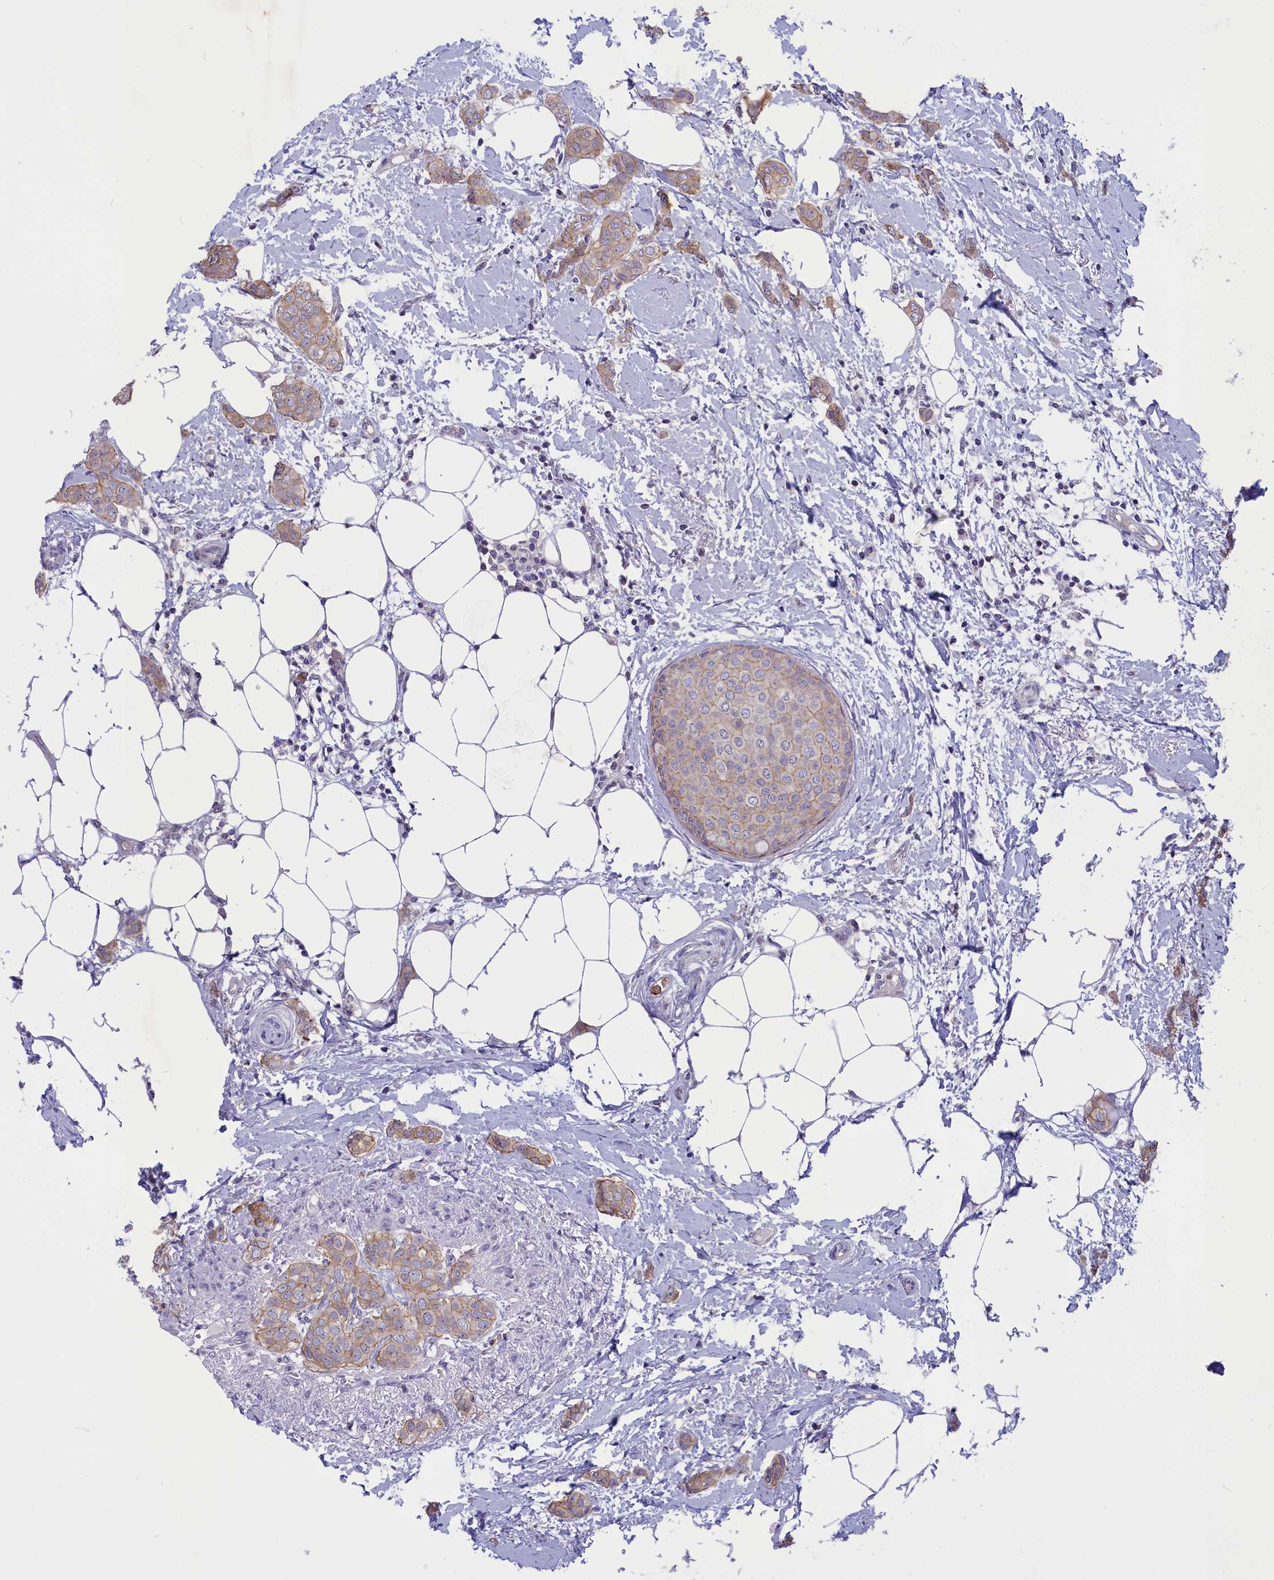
{"staining": {"intensity": "weak", "quantity": "25%-75%", "location": "cytoplasmic/membranous"}, "tissue": "breast cancer", "cell_type": "Tumor cells", "image_type": "cancer", "snomed": [{"axis": "morphology", "description": "Duct carcinoma"}, {"axis": "topography", "description": "Breast"}], "caption": "Immunohistochemical staining of human intraductal carcinoma (breast) reveals weak cytoplasmic/membranous protein positivity in approximately 25%-75% of tumor cells.", "gene": "CORO2A", "patient": {"sex": "female", "age": 72}}